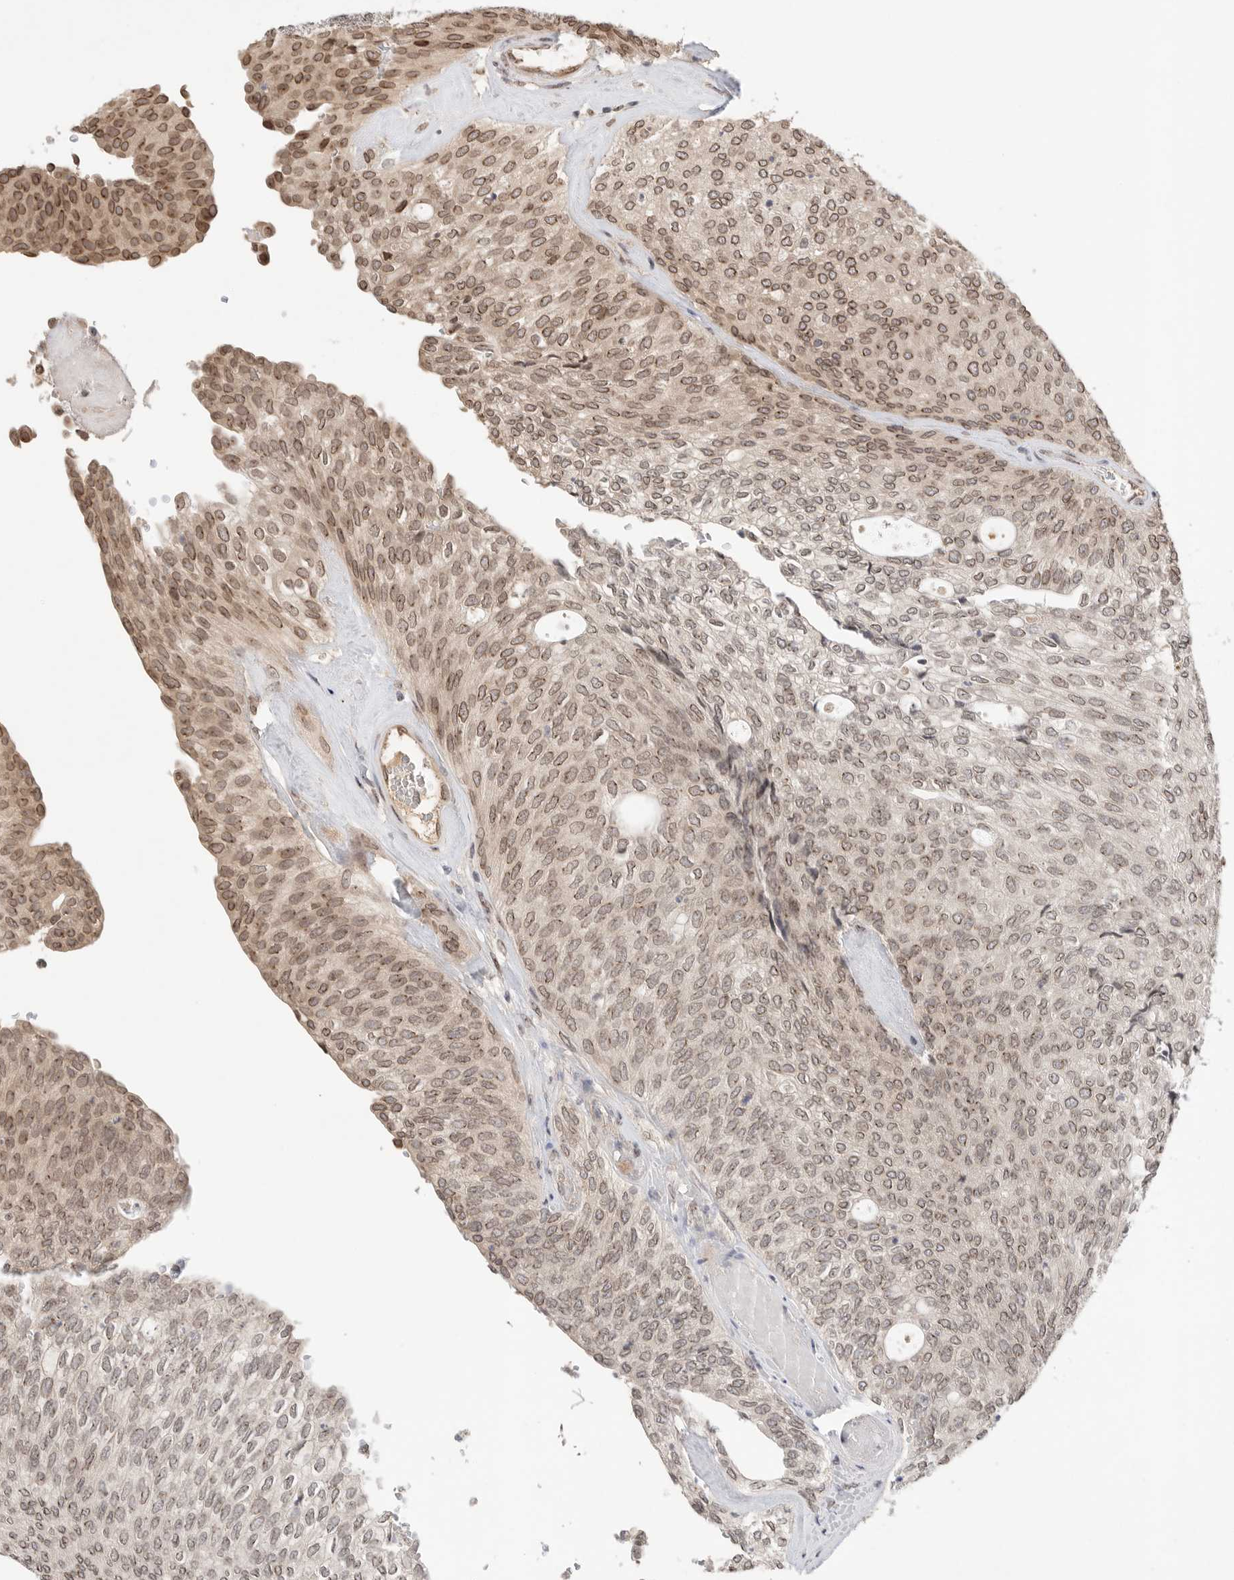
{"staining": {"intensity": "moderate", "quantity": "25%-75%", "location": "cytoplasmic/membranous,nuclear"}, "tissue": "urothelial cancer", "cell_type": "Tumor cells", "image_type": "cancer", "snomed": [{"axis": "morphology", "description": "Urothelial carcinoma, Low grade"}, {"axis": "topography", "description": "Urinary bladder"}], "caption": "Urothelial cancer stained with DAB immunohistochemistry (IHC) reveals medium levels of moderate cytoplasmic/membranous and nuclear expression in approximately 25%-75% of tumor cells. (IHC, brightfield microscopy, high magnification).", "gene": "LEMD3", "patient": {"sex": "female", "age": 79}}